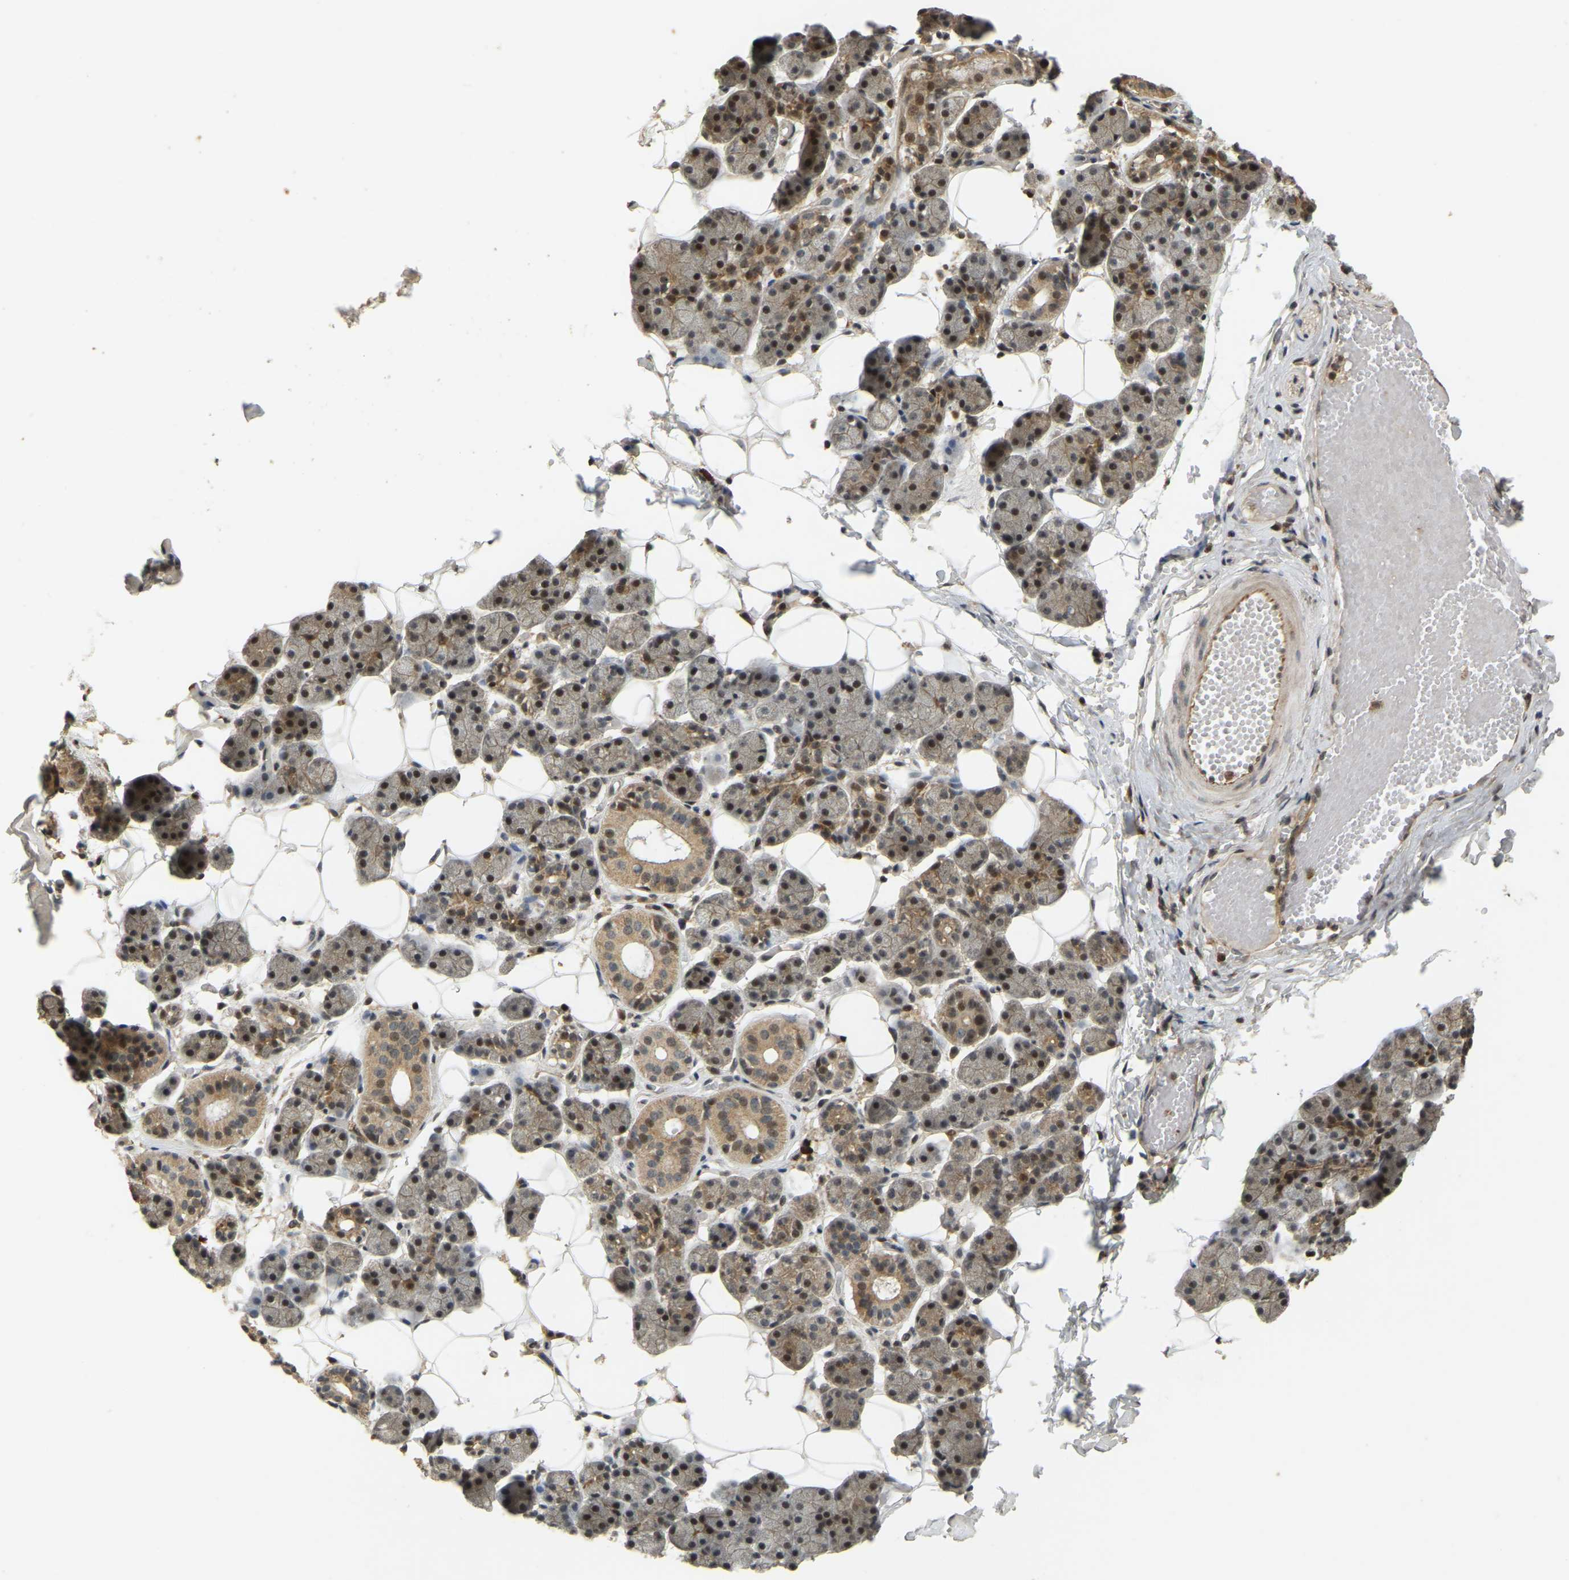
{"staining": {"intensity": "moderate", "quantity": ">75%", "location": "cytoplasmic/membranous,nuclear"}, "tissue": "salivary gland", "cell_type": "Glandular cells", "image_type": "normal", "snomed": [{"axis": "morphology", "description": "Normal tissue, NOS"}, {"axis": "topography", "description": "Salivary gland"}], "caption": "Normal salivary gland reveals moderate cytoplasmic/membranous,nuclear positivity in approximately >75% of glandular cells, visualized by immunohistochemistry.", "gene": "BRF2", "patient": {"sex": "female", "age": 33}}